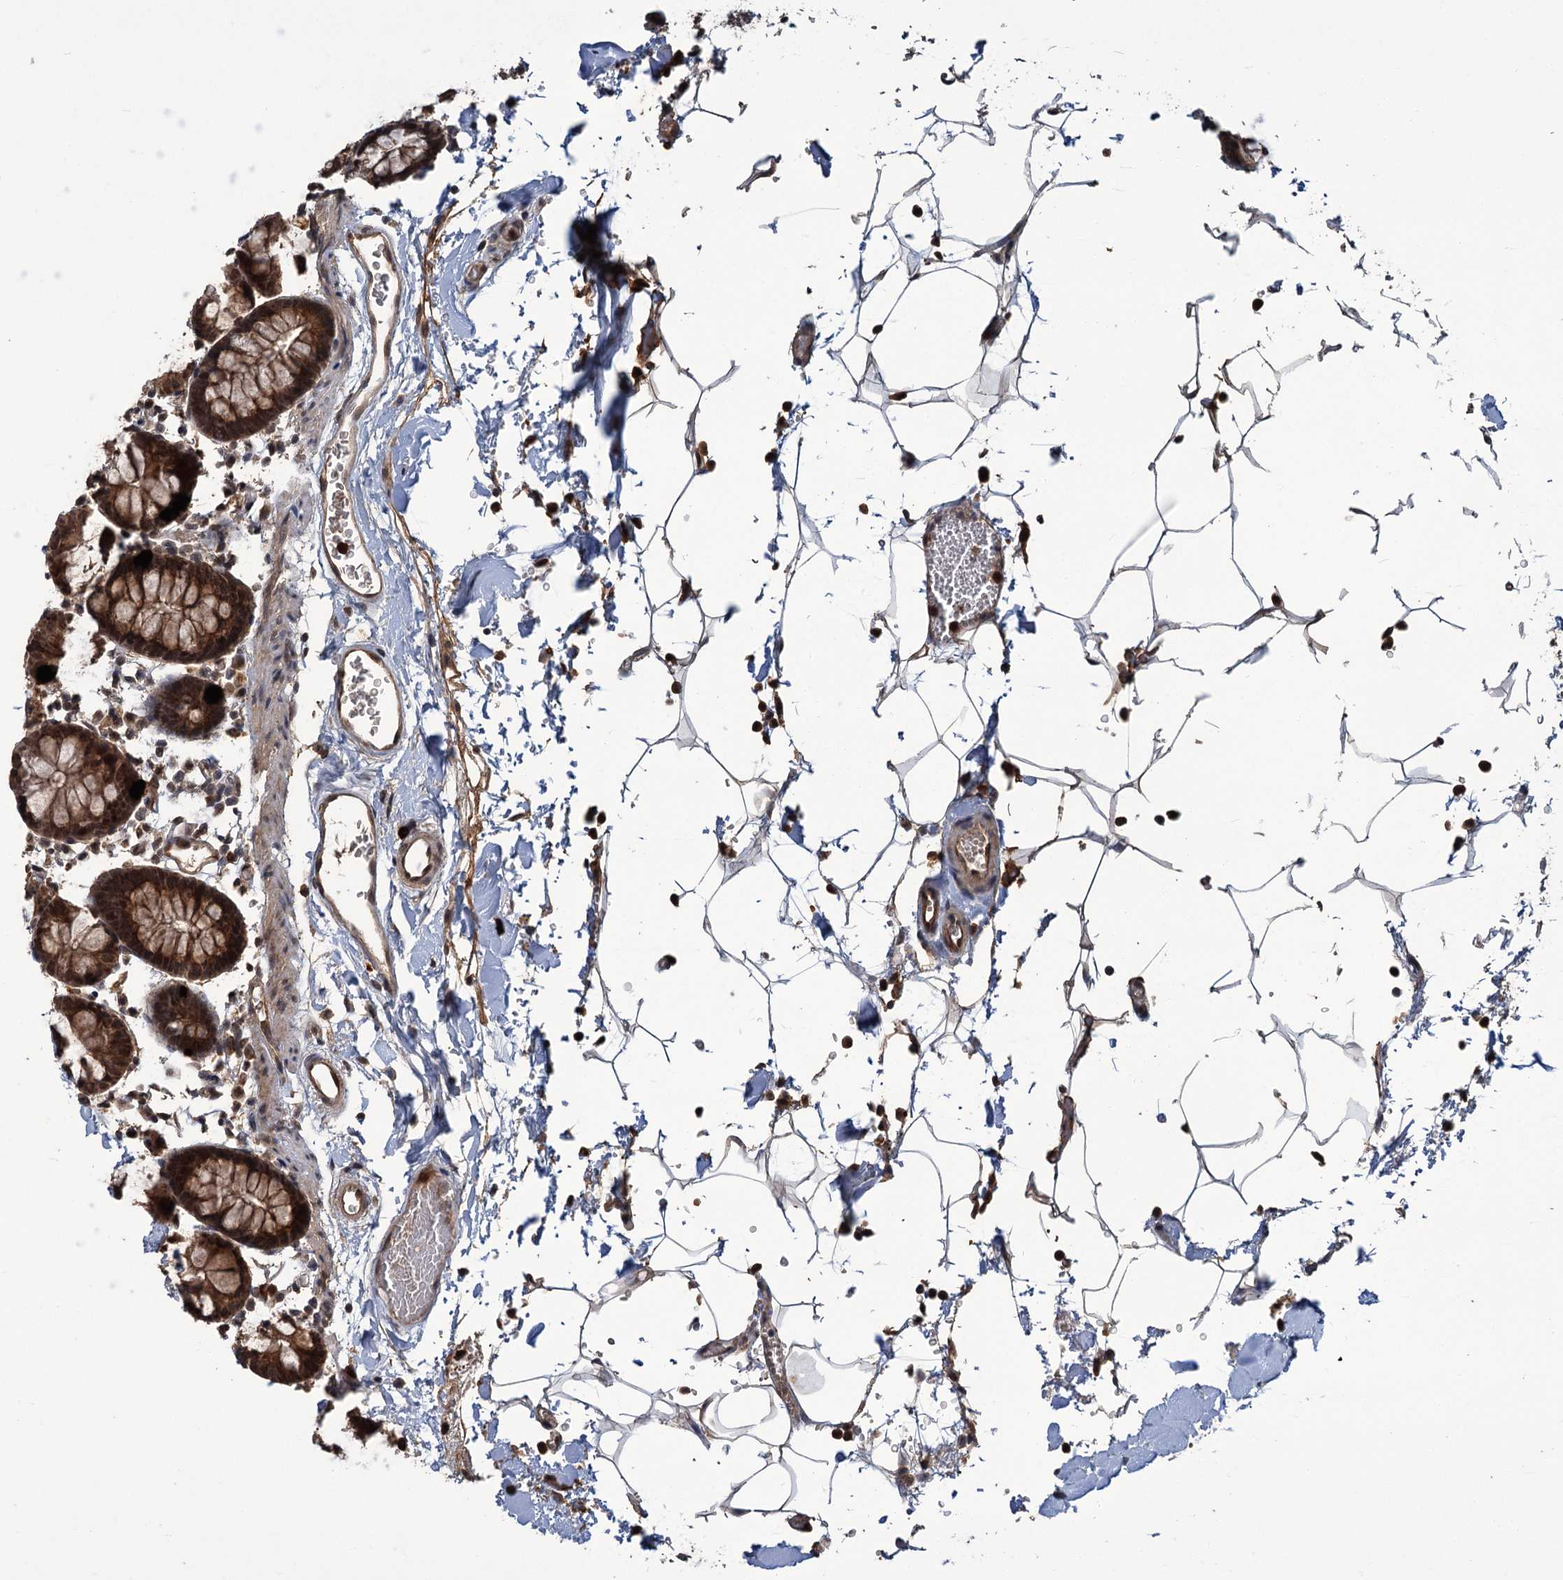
{"staining": {"intensity": "moderate", "quantity": ">75%", "location": "cytoplasmic/membranous,nuclear"}, "tissue": "colon", "cell_type": "Endothelial cells", "image_type": "normal", "snomed": [{"axis": "morphology", "description": "Normal tissue, NOS"}, {"axis": "topography", "description": "Colon"}], "caption": "Approximately >75% of endothelial cells in benign colon show moderate cytoplasmic/membranous,nuclear protein expression as visualized by brown immunohistochemical staining.", "gene": "KANSL2", "patient": {"sex": "male", "age": 75}}